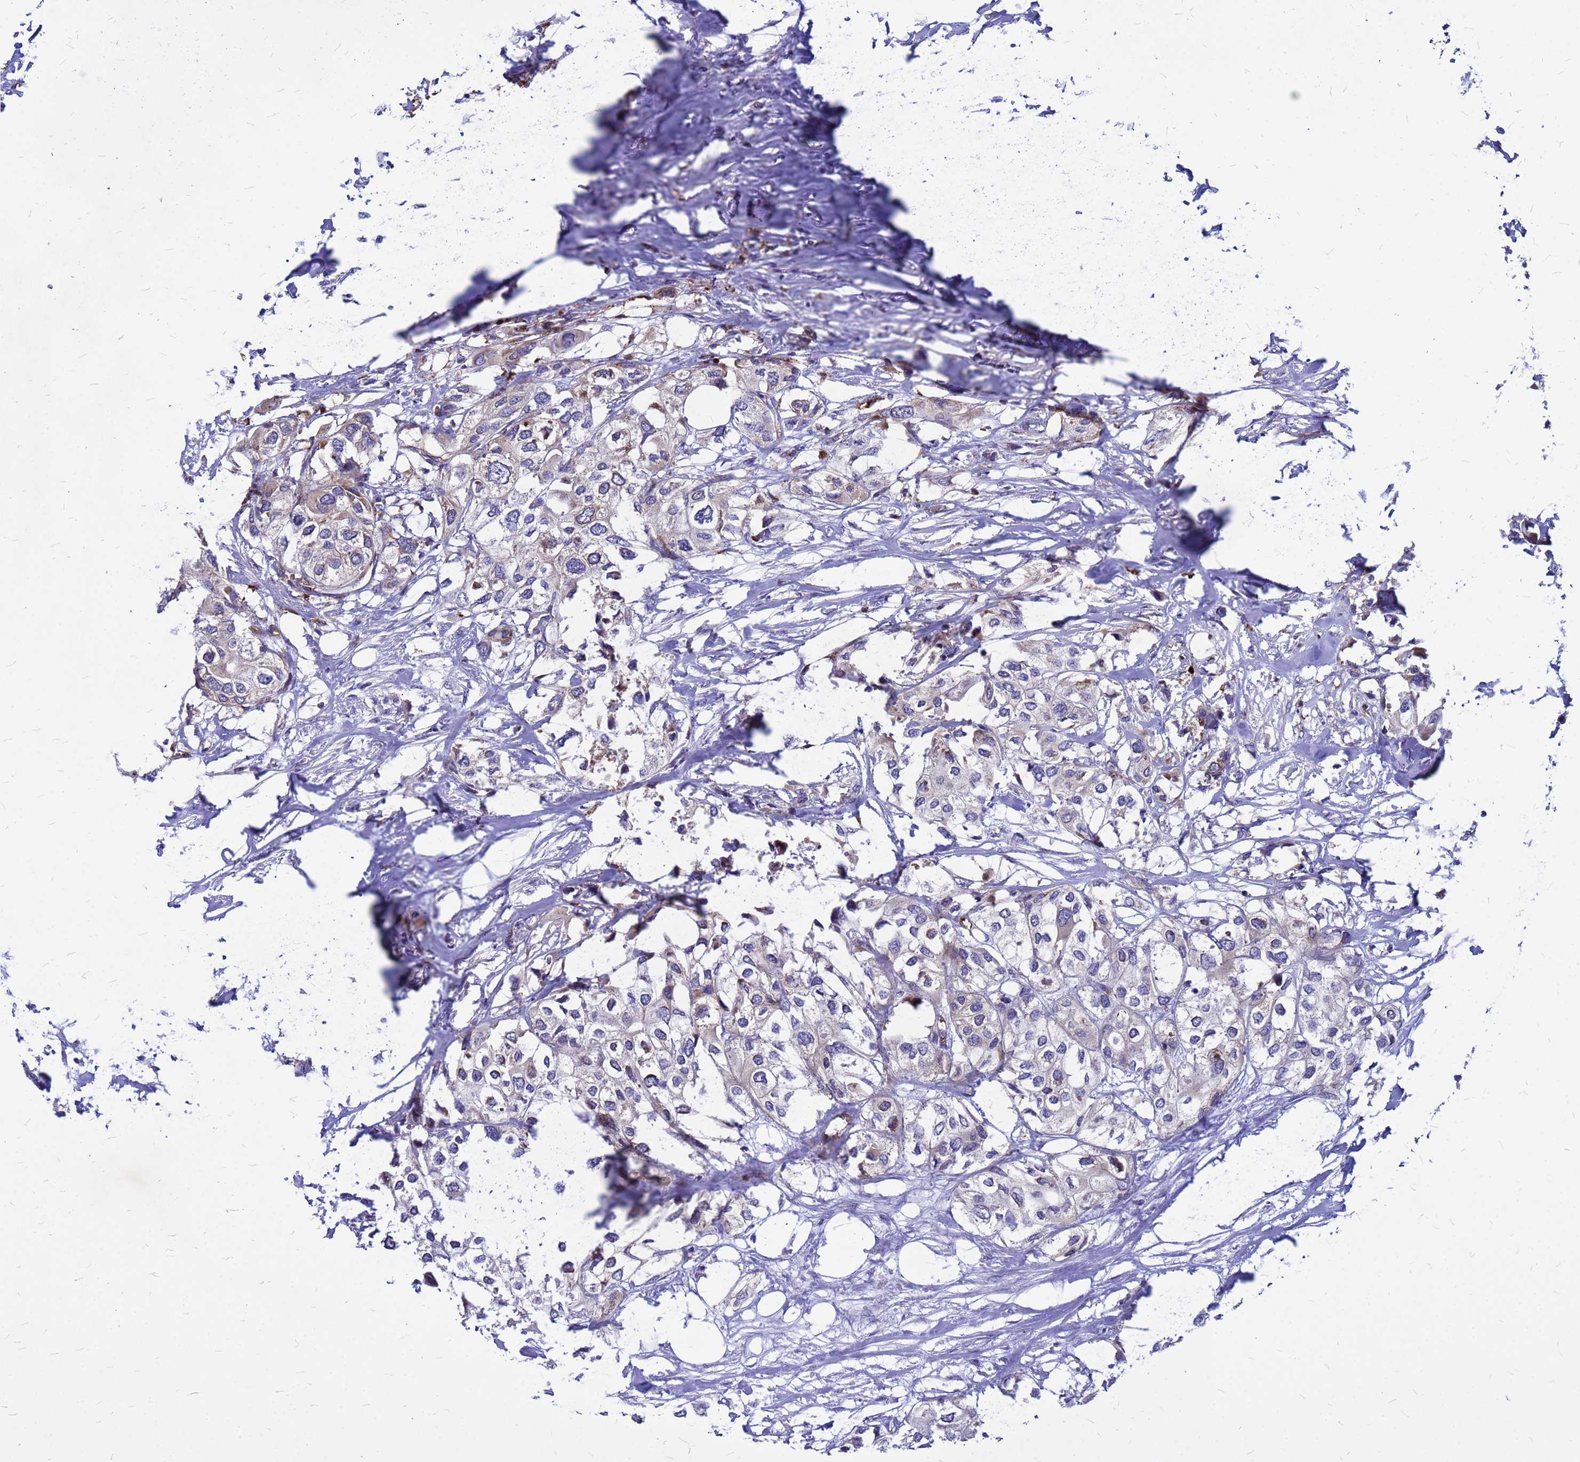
{"staining": {"intensity": "weak", "quantity": "<25%", "location": "cytoplasmic/membranous"}, "tissue": "urothelial cancer", "cell_type": "Tumor cells", "image_type": "cancer", "snomed": [{"axis": "morphology", "description": "Urothelial carcinoma, High grade"}, {"axis": "topography", "description": "Urinary bladder"}], "caption": "Urothelial carcinoma (high-grade) was stained to show a protein in brown. There is no significant staining in tumor cells. (Brightfield microscopy of DAB IHC at high magnification).", "gene": "NOSTRIN", "patient": {"sex": "male", "age": 64}}